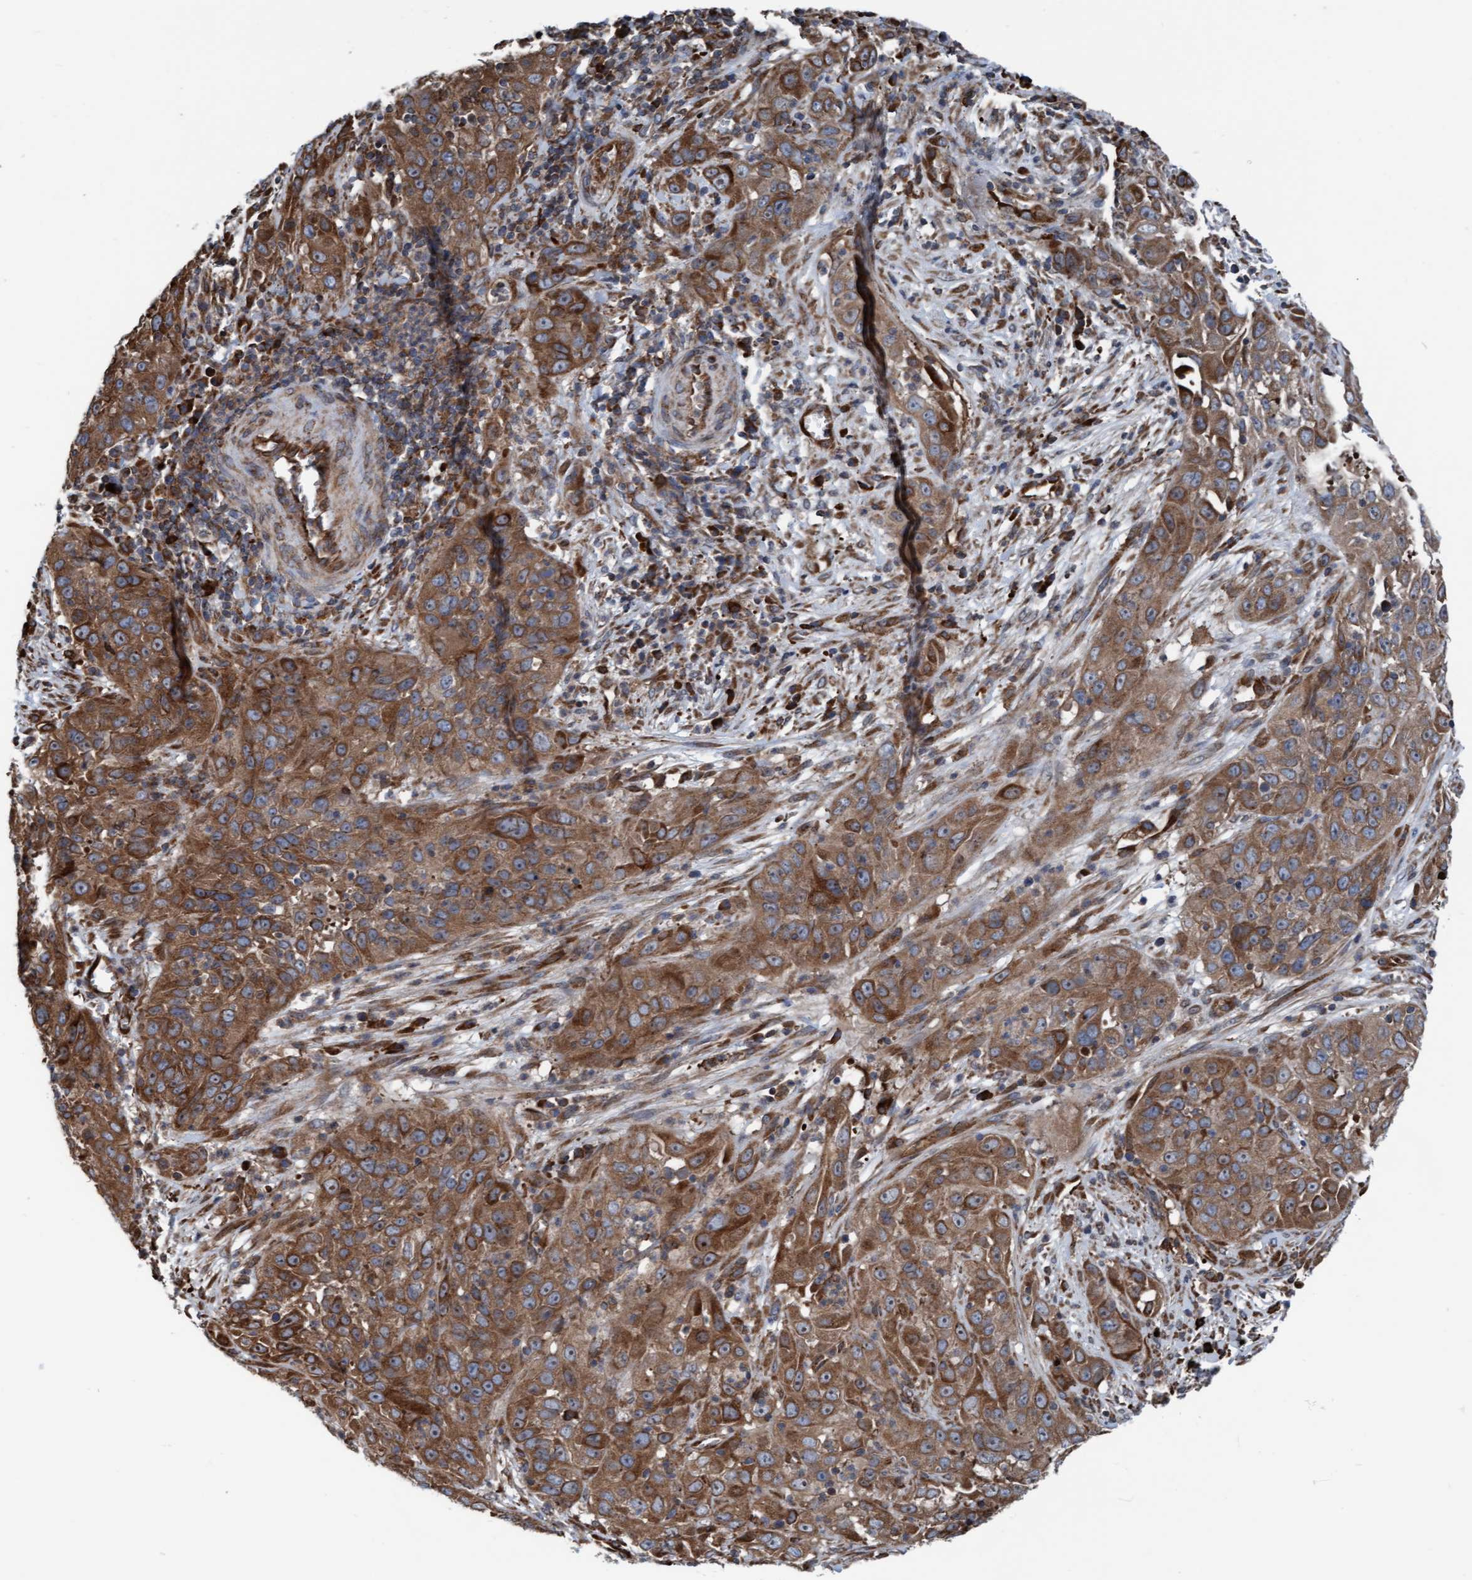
{"staining": {"intensity": "moderate", "quantity": ">75%", "location": "cytoplasmic/membranous"}, "tissue": "cervical cancer", "cell_type": "Tumor cells", "image_type": "cancer", "snomed": [{"axis": "morphology", "description": "Squamous cell carcinoma, NOS"}, {"axis": "topography", "description": "Cervix"}], "caption": "Protein expression analysis of cervical cancer (squamous cell carcinoma) reveals moderate cytoplasmic/membranous positivity in about >75% of tumor cells.", "gene": "RAP1GAP2", "patient": {"sex": "female", "age": 32}}